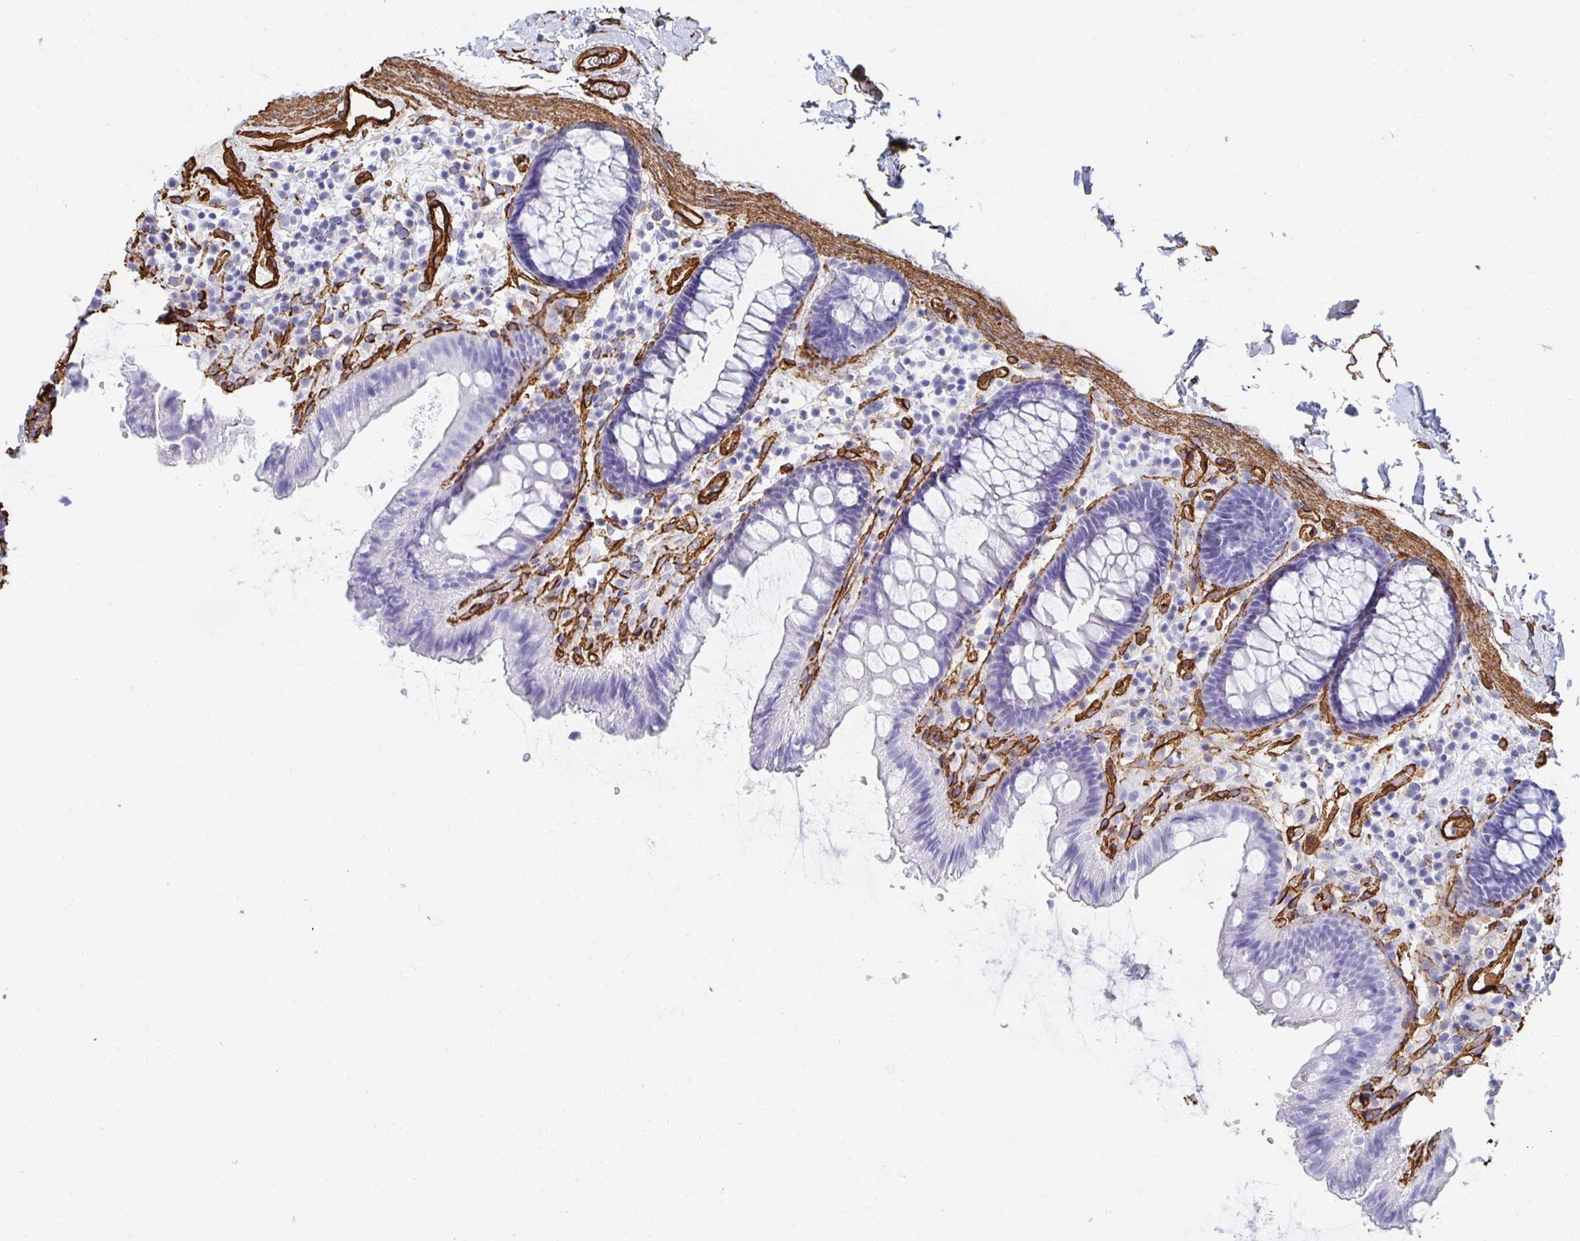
{"staining": {"intensity": "strong", "quantity": ">75%", "location": "cytoplasmic/membranous"}, "tissue": "colon", "cell_type": "Endothelial cells", "image_type": "normal", "snomed": [{"axis": "morphology", "description": "Normal tissue, NOS"}, {"axis": "topography", "description": "Colon"}], "caption": "A brown stain highlights strong cytoplasmic/membranous positivity of a protein in endothelial cells of normal human colon. (DAB (3,3'-diaminobenzidine) IHC with brightfield microscopy, high magnification).", "gene": "VIPR2", "patient": {"sex": "male", "age": 84}}